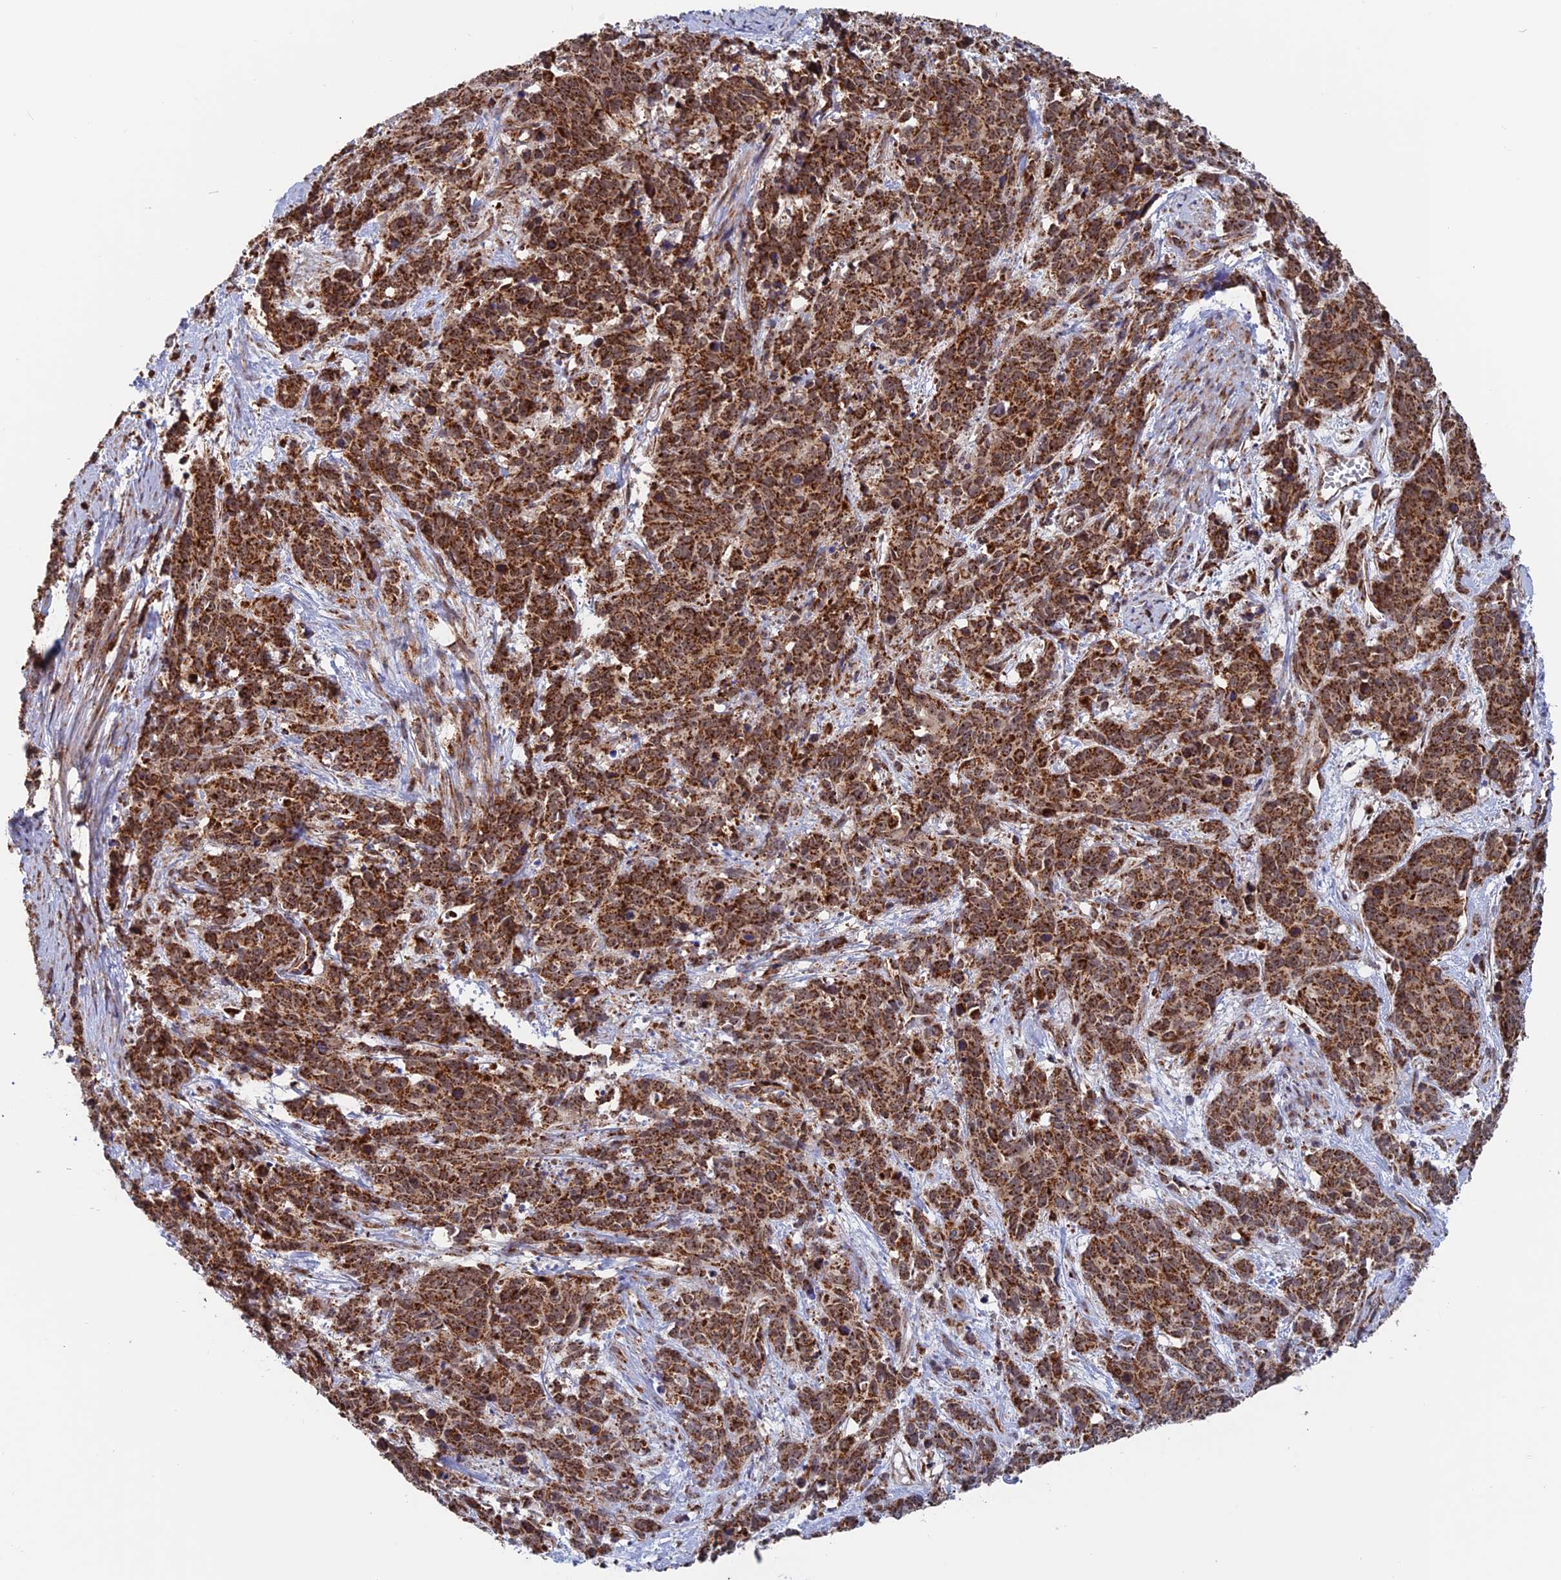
{"staining": {"intensity": "strong", "quantity": ">75%", "location": "cytoplasmic/membranous"}, "tissue": "cervical cancer", "cell_type": "Tumor cells", "image_type": "cancer", "snomed": [{"axis": "morphology", "description": "Squamous cell carcinoma, NOS"}, {"axis": "topography", "description": "Cervix"}], "caption": "A brown stain labels strong cytoplasmic/membranous positivity of a protein in human cervical squamous cell carcinoma tumor cells.", "gene": "DTYMK", "patient": {"sex": "female", "age": 60}}